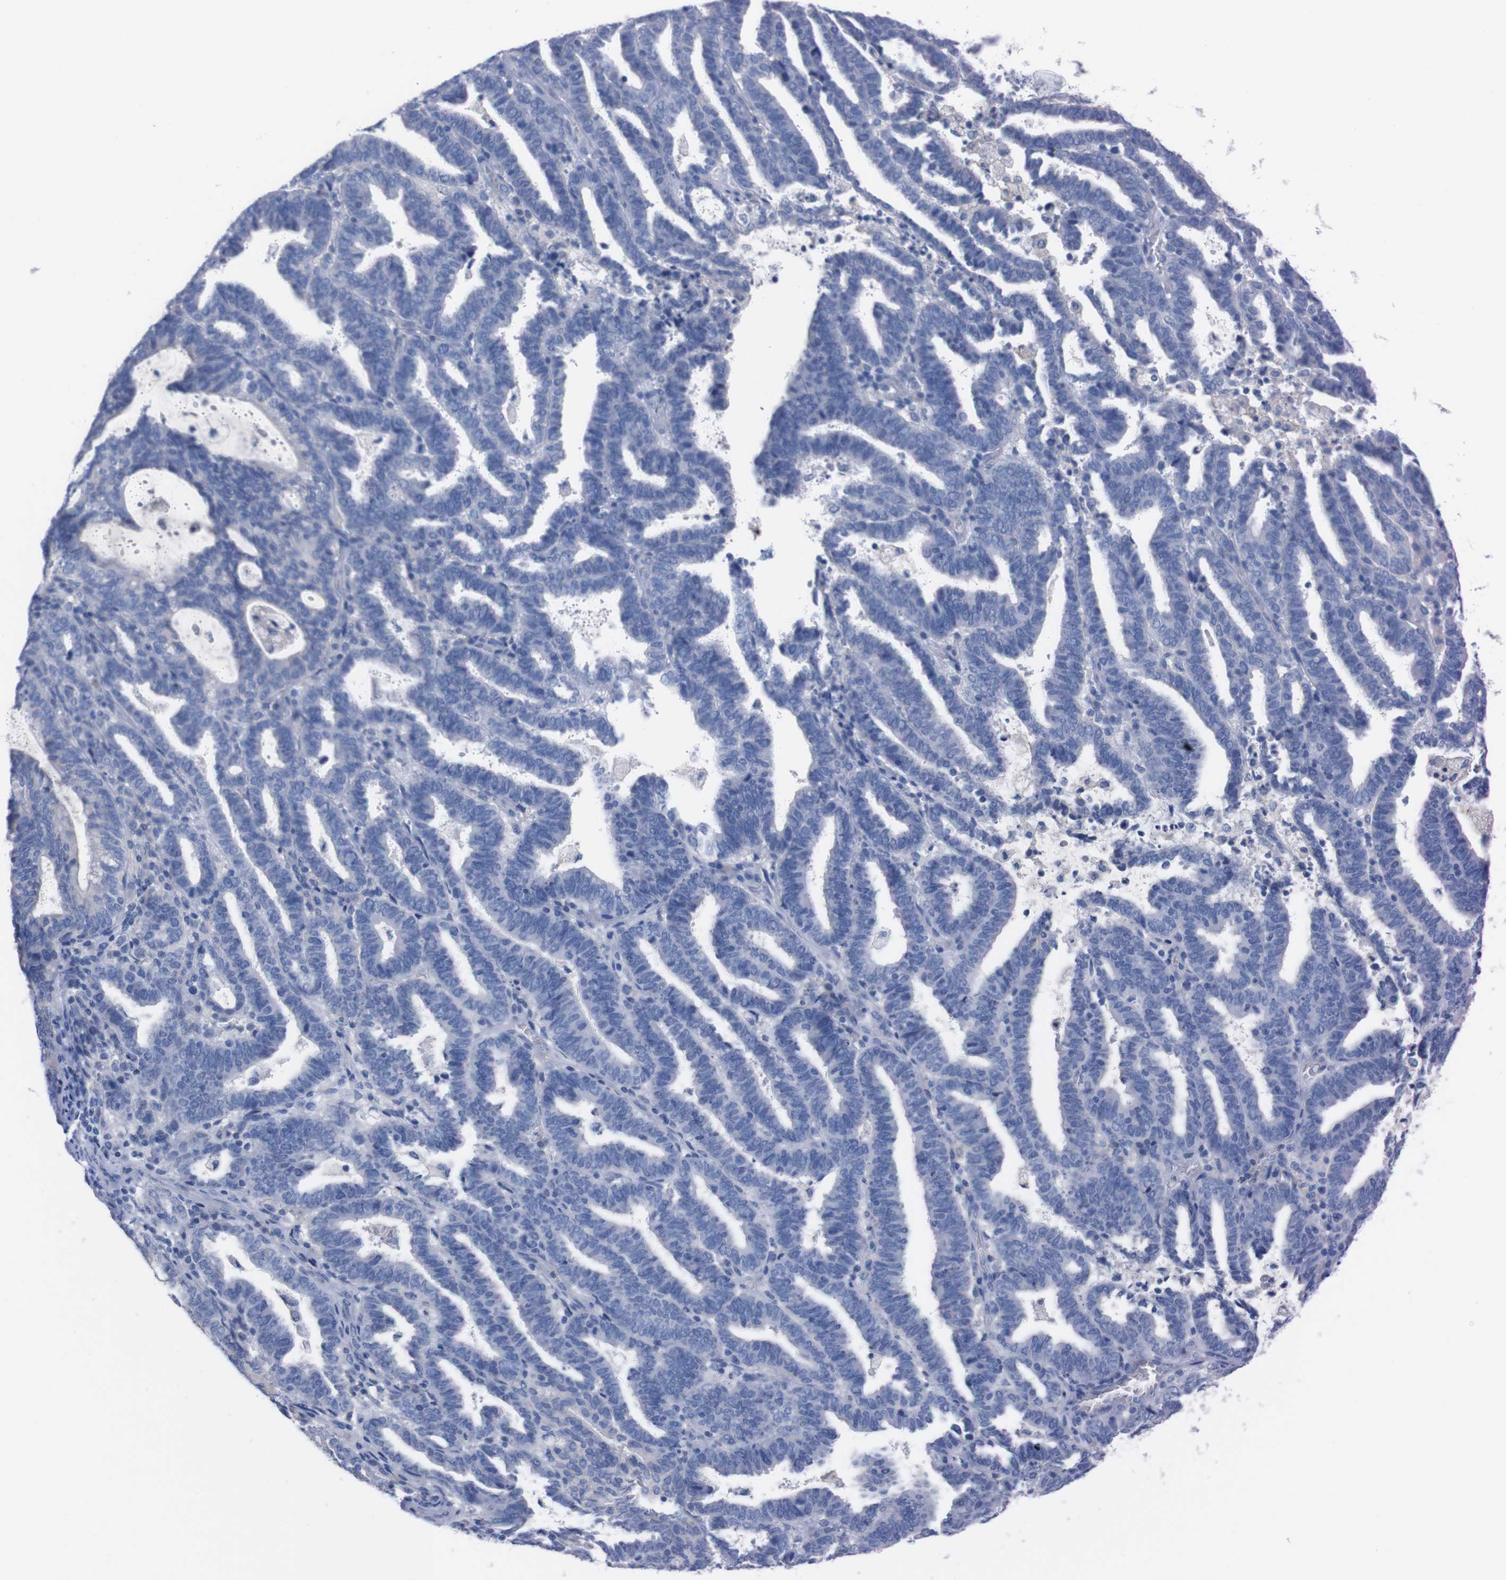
{"staining": {"intensity": "negative", "quantity": "none", "location": "none"}, "tissue": "endometrial cancer", "cell_type": "Tumor cells", "image_type": "cancer", "snomed": [{"axis": "morphology", "description": "Adenocarcinoma, NOS"}, {"axis": "topography", "description": "Uterus"}], "caption": "IHC photomicrograph of endometrial adenocarcinoma stained for a protein (brown), which displays no expression in tumor cells.", "gene": "TMEM243", "patient": {"sex": "female", "age": 83}}